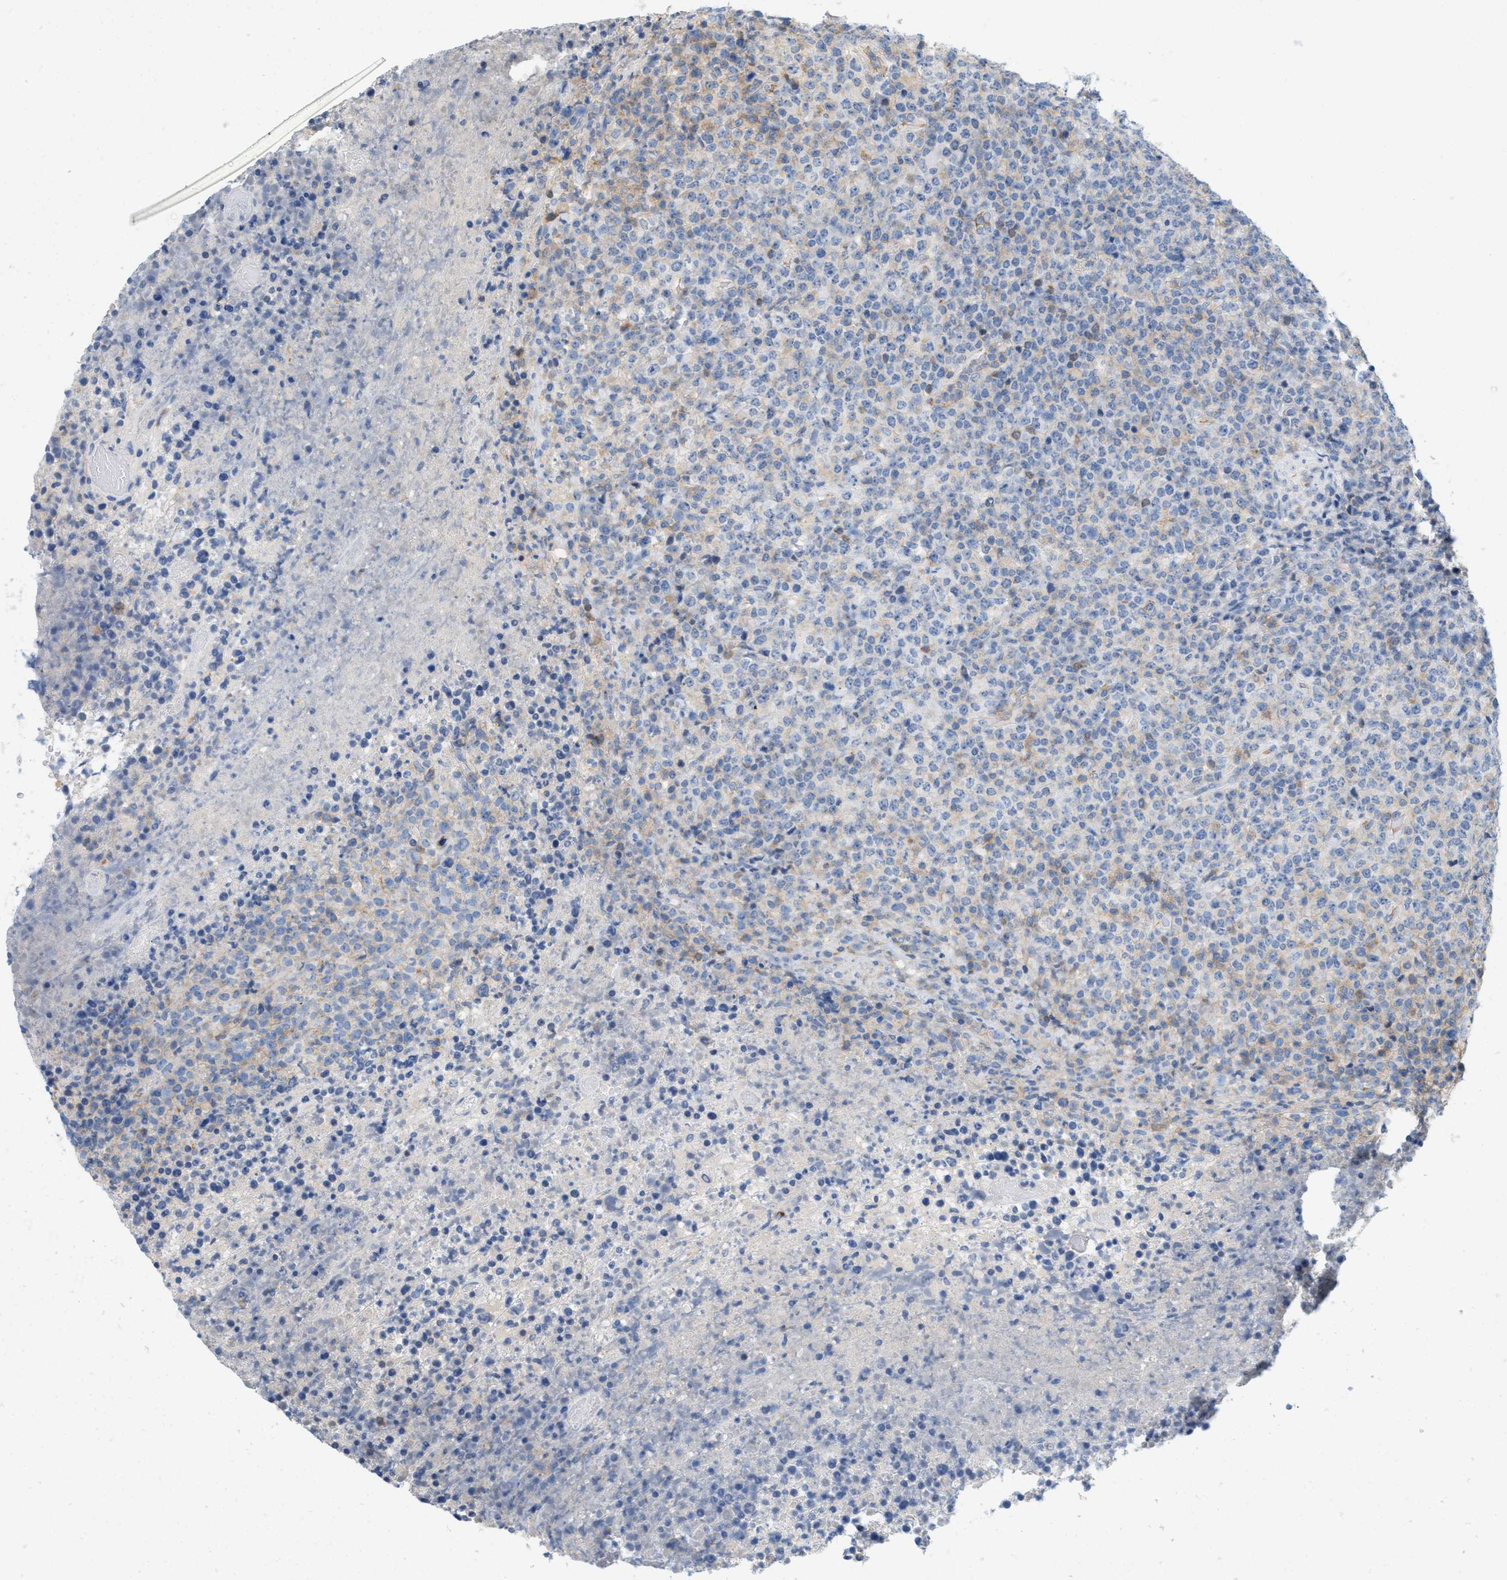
{"staining": {"intensity": "negative", "quantity": "none", "location": "none"}, "tissue": "lymphoma", "cell_type": "Tumor cells", "image_type": "cancer", "snomed": [{"axis": "morphology", "description": "Malignant lymphoma, non-Hodgkin's type, High grade"}, {"axis": "topography", "description": "Lymph node"}], "caption": "IHC of human lymphoma demonstrates no positivity in tumor cells.", "gene": "IL16", "patient": {"sex": "male", "age": 13}}